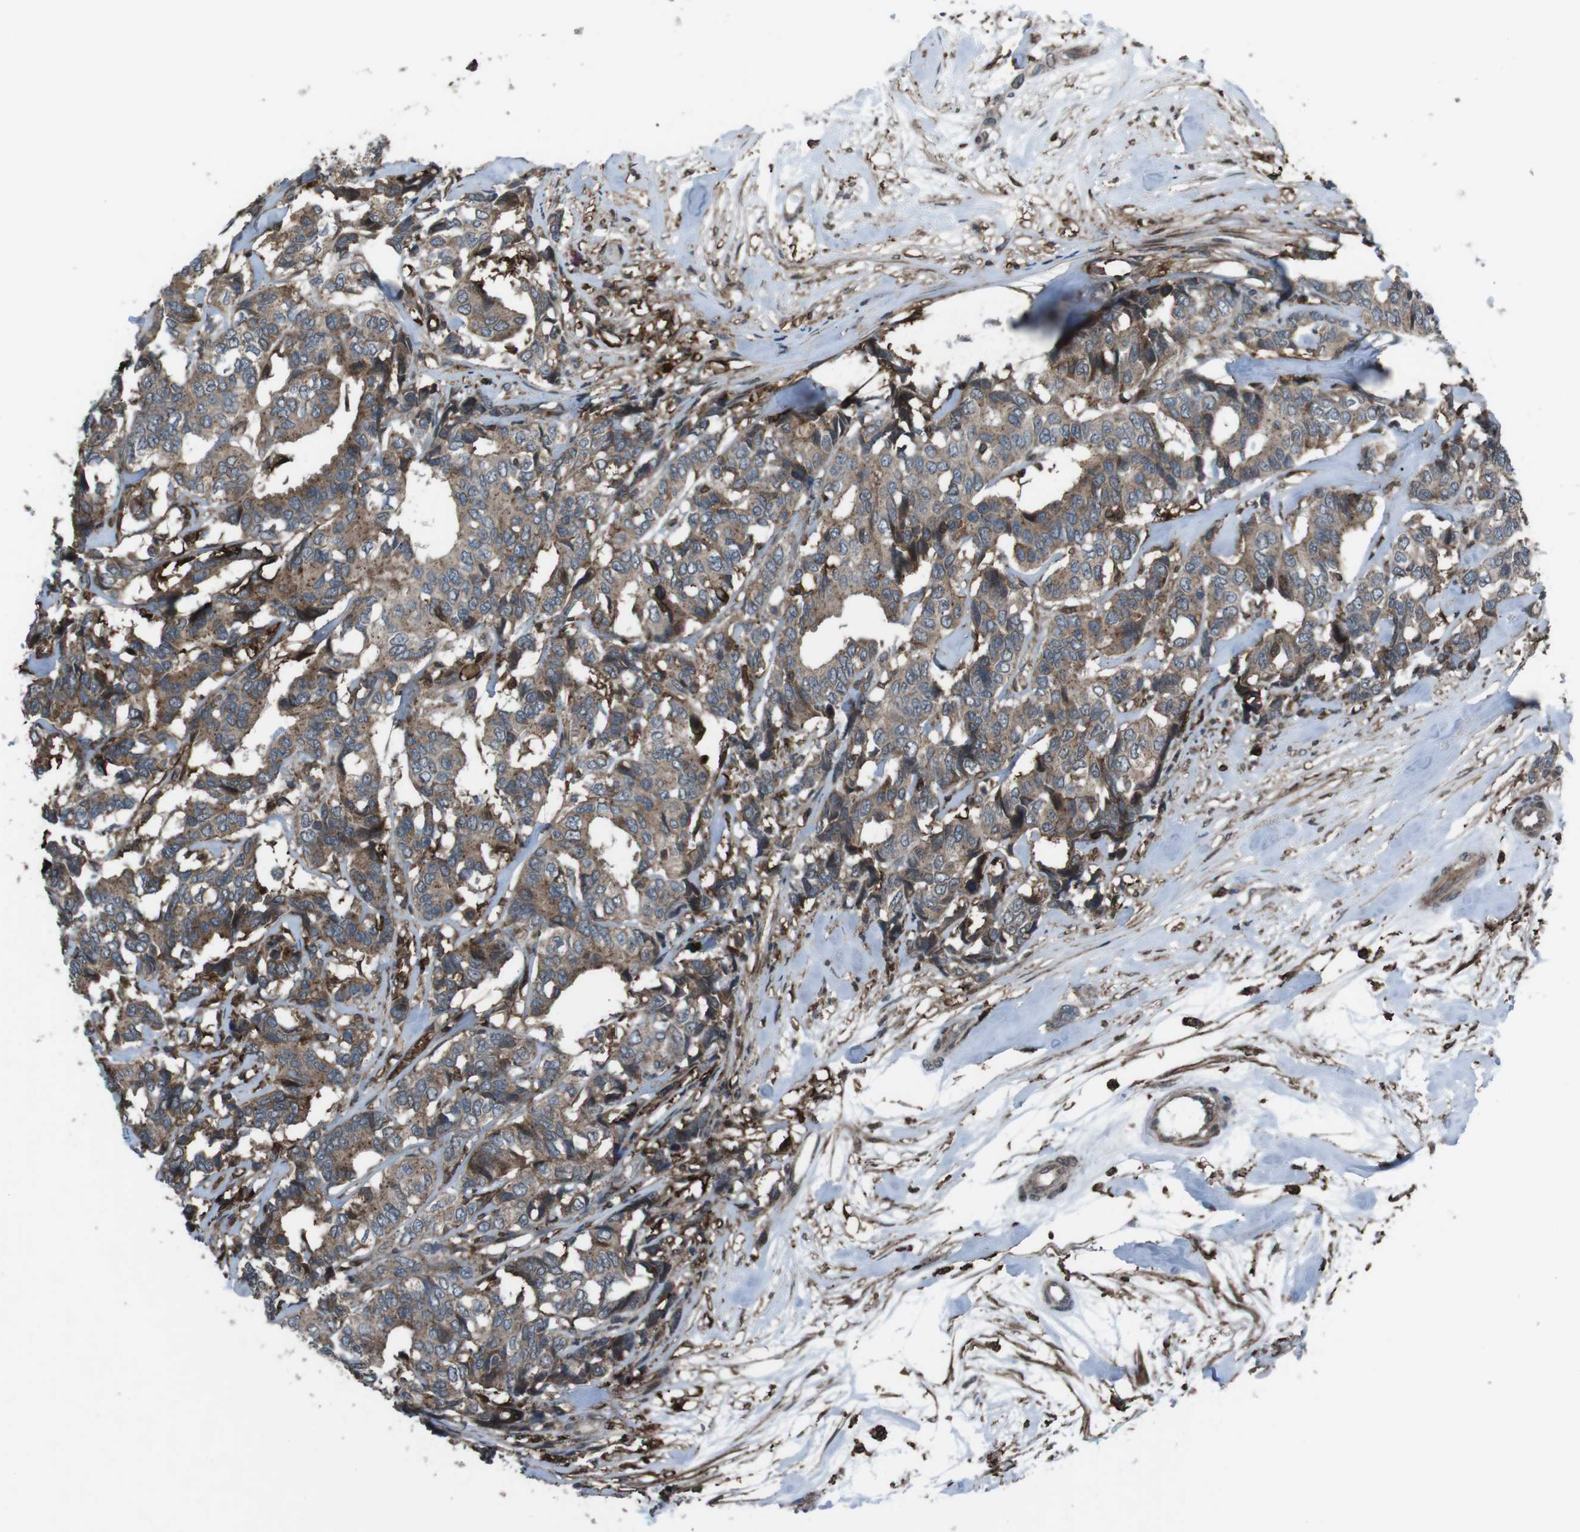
{"staining": {"intensity": "moderate", "quantity": ">75%", "location": "cytoplasmic/membranous"}, "tissue": "breast cancer", "cell_type": "Tumor cells", "image_type": "cancer", "snomed": [{"axis": "morphology", "description": "Duct carcinoma"}, {"axis": "topography", "description": "Breast"}], "caption": "Breast intraductal carcinoma stained with a protein marker reveals moderate staining in tumor cells.", "gene": "GDF10", "patient": {"sex": "female", "age": 87}}